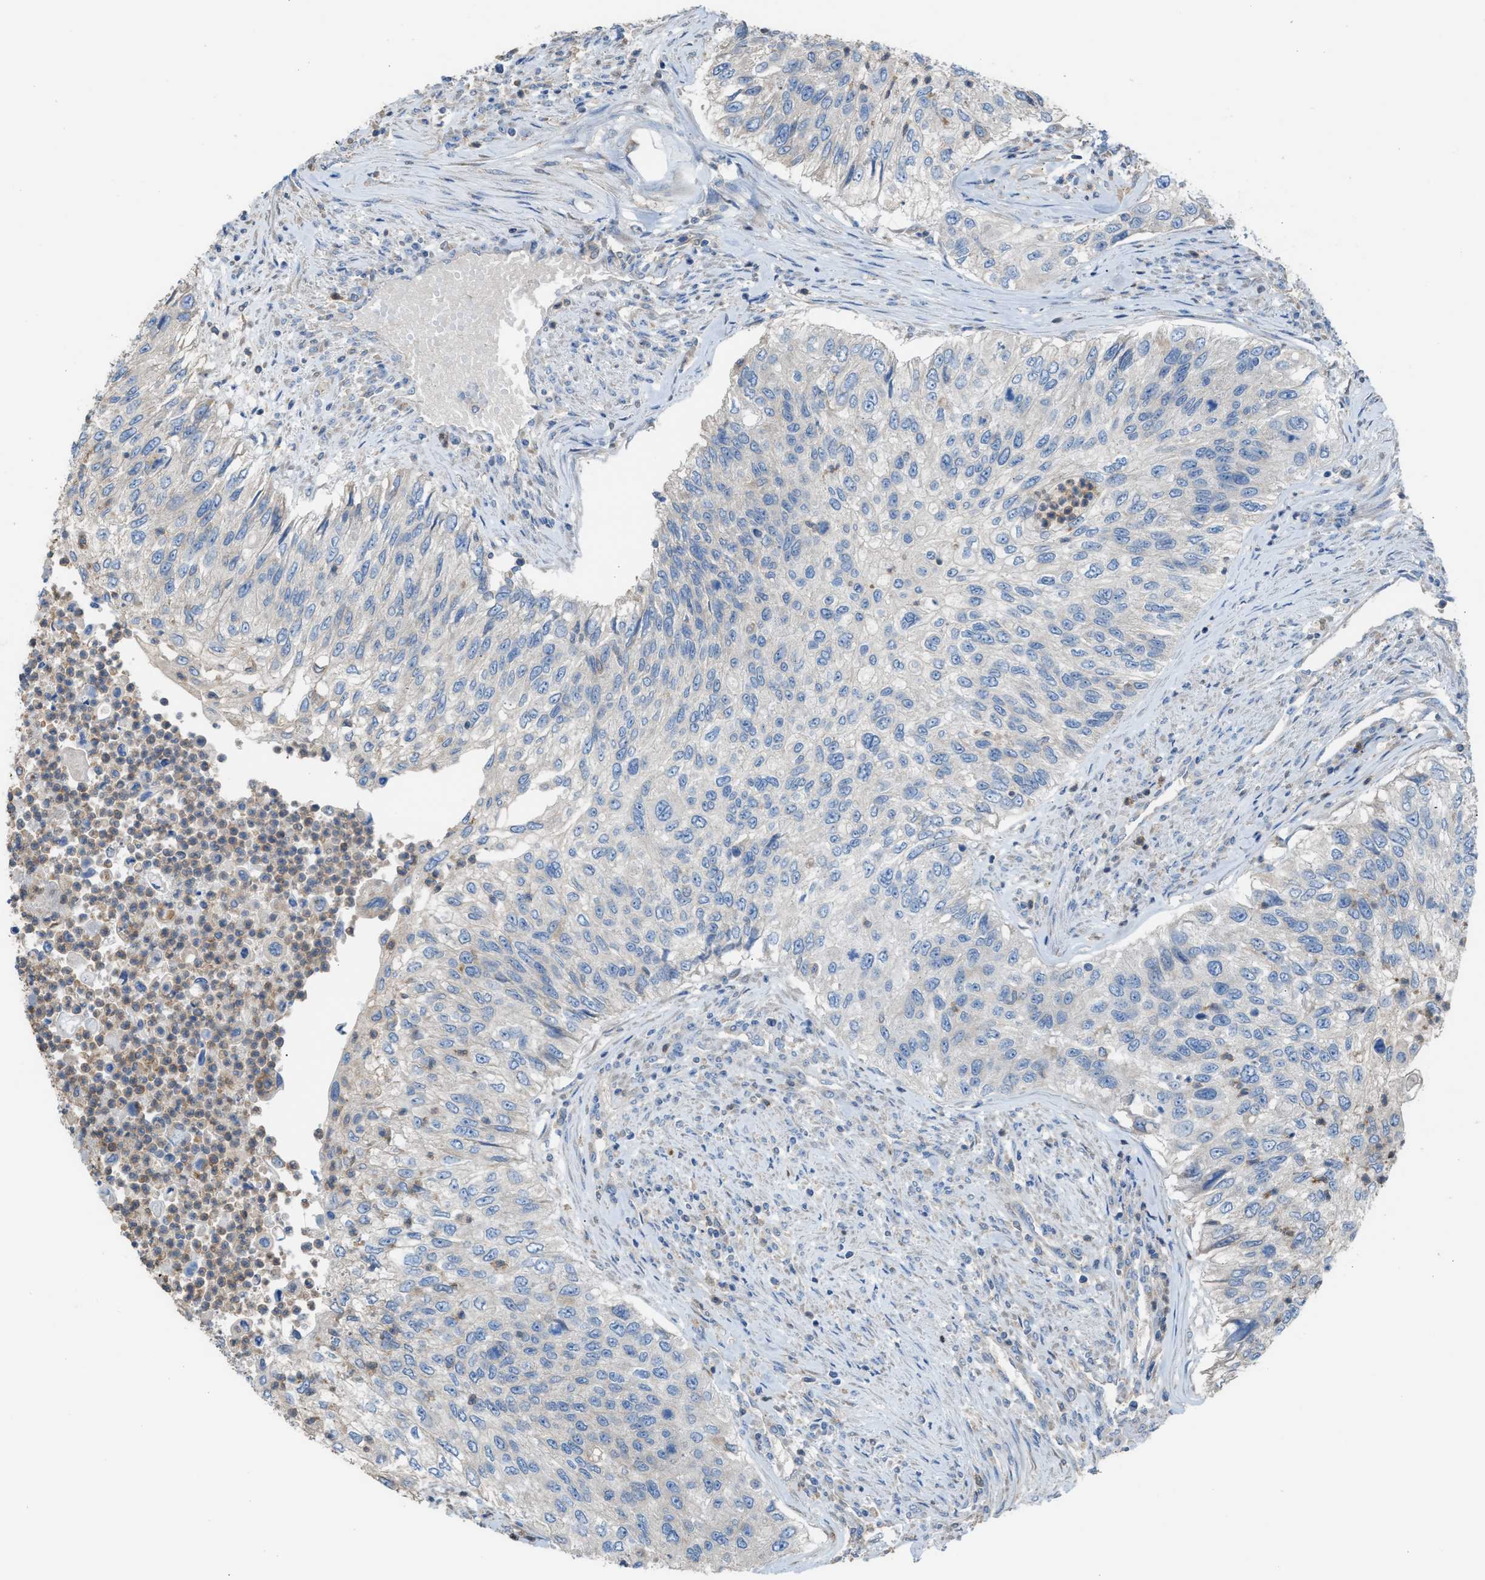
{"staining": {"intensity": "negative", "quantity": "none", "location": "none"}, "tissue": "urothelial cancer", "cell_type": "Tumor cells", "image_type": "cancer", "snomed": [{"axis": "morphology", "description": "Urothelial carcinoma, High grade"}, {"axis": "topography", "description": "Urinary bladder"}], "caption": "Micrograph shows no protein expression in tumor cells of urothelial cancer tissue. (Brightfield microscopy of DAB (3,3'-diaminobenzidine) immunohistochemistry (IHC) at high magnification).", "gene": "NQO2", "patient": {"sex": "female", "age": 60}}